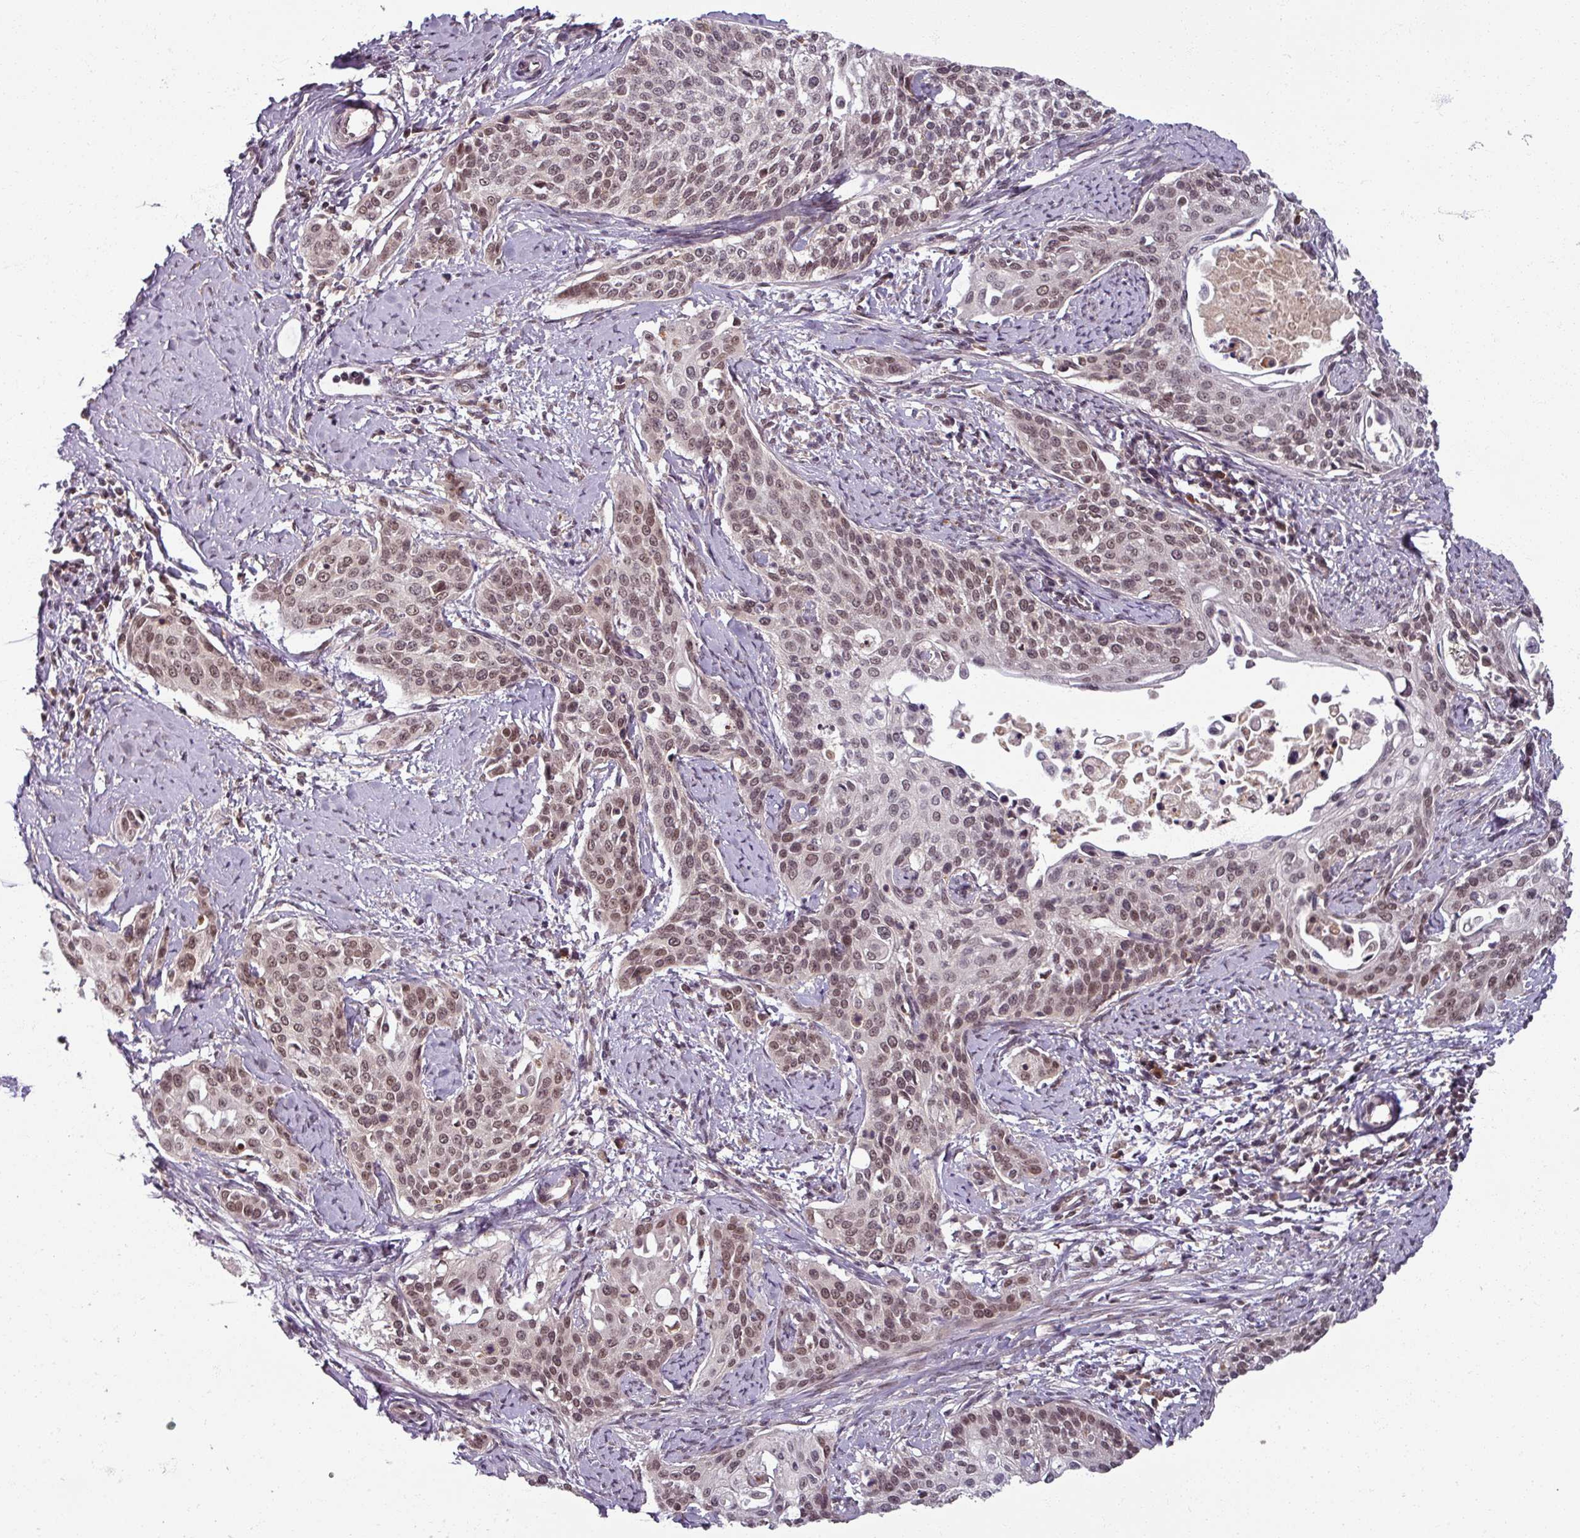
{"staining": {"intensity": "moderate", "quantity": ">75%", "location": "nuclear"}, "tissue": "cervical cancer", "cell_type": "Tumor cells", "image_type": "cancer", "snomed": [{"axis": "morphology", "description": "Squamous cell carcinoma, NOS"}, {"axis": "topography", "description": "Cervix"}], "caption": "Moderate nuclear expression is identified in approximately >75% of tumor cells in cervical cancer.", "gene": "POLR2G", "patient": {"sex": "female", "age": 44}}